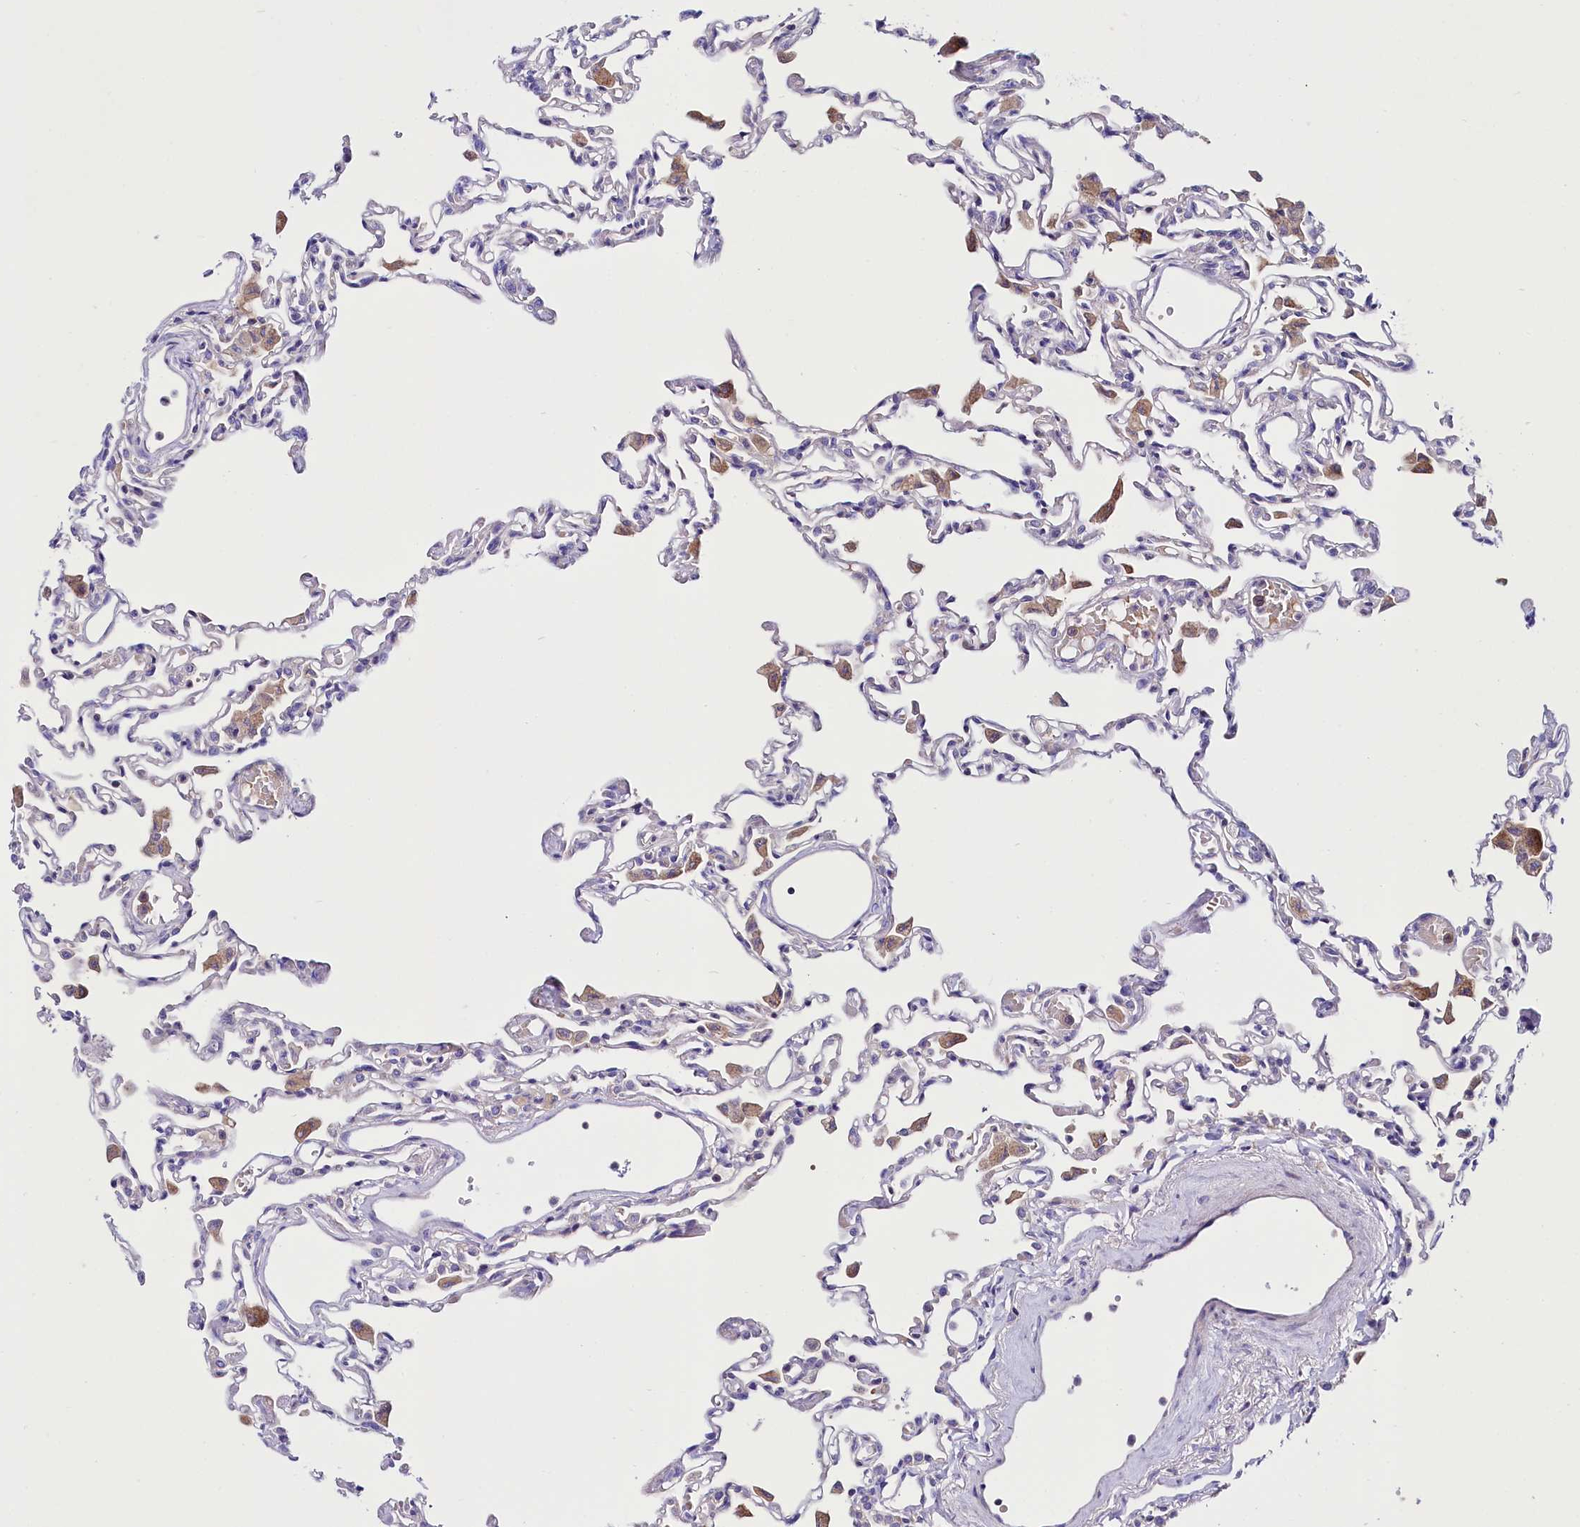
{"staining": {"intensity": "negative", "quantity": "none", "location": "none"}, "tissue": "lung", "cell_type": "Alveolar cells", "image_type": "normal", "snomed": [{"axis": "morphology", "description": "Normal tissue, NOS"}, {"axis": "topography", "description": "Bronchus"}, {"axis": "topography", "description": "Lung"}], "caption": "Alveolar cells show no significant positivity in benign lung. (DAB immunohistochemistry (IHC) visualized using brightfield microscopy, high magnification).", "gene": "ABHD5", "patient": {"sex": "female", "age": 49}}